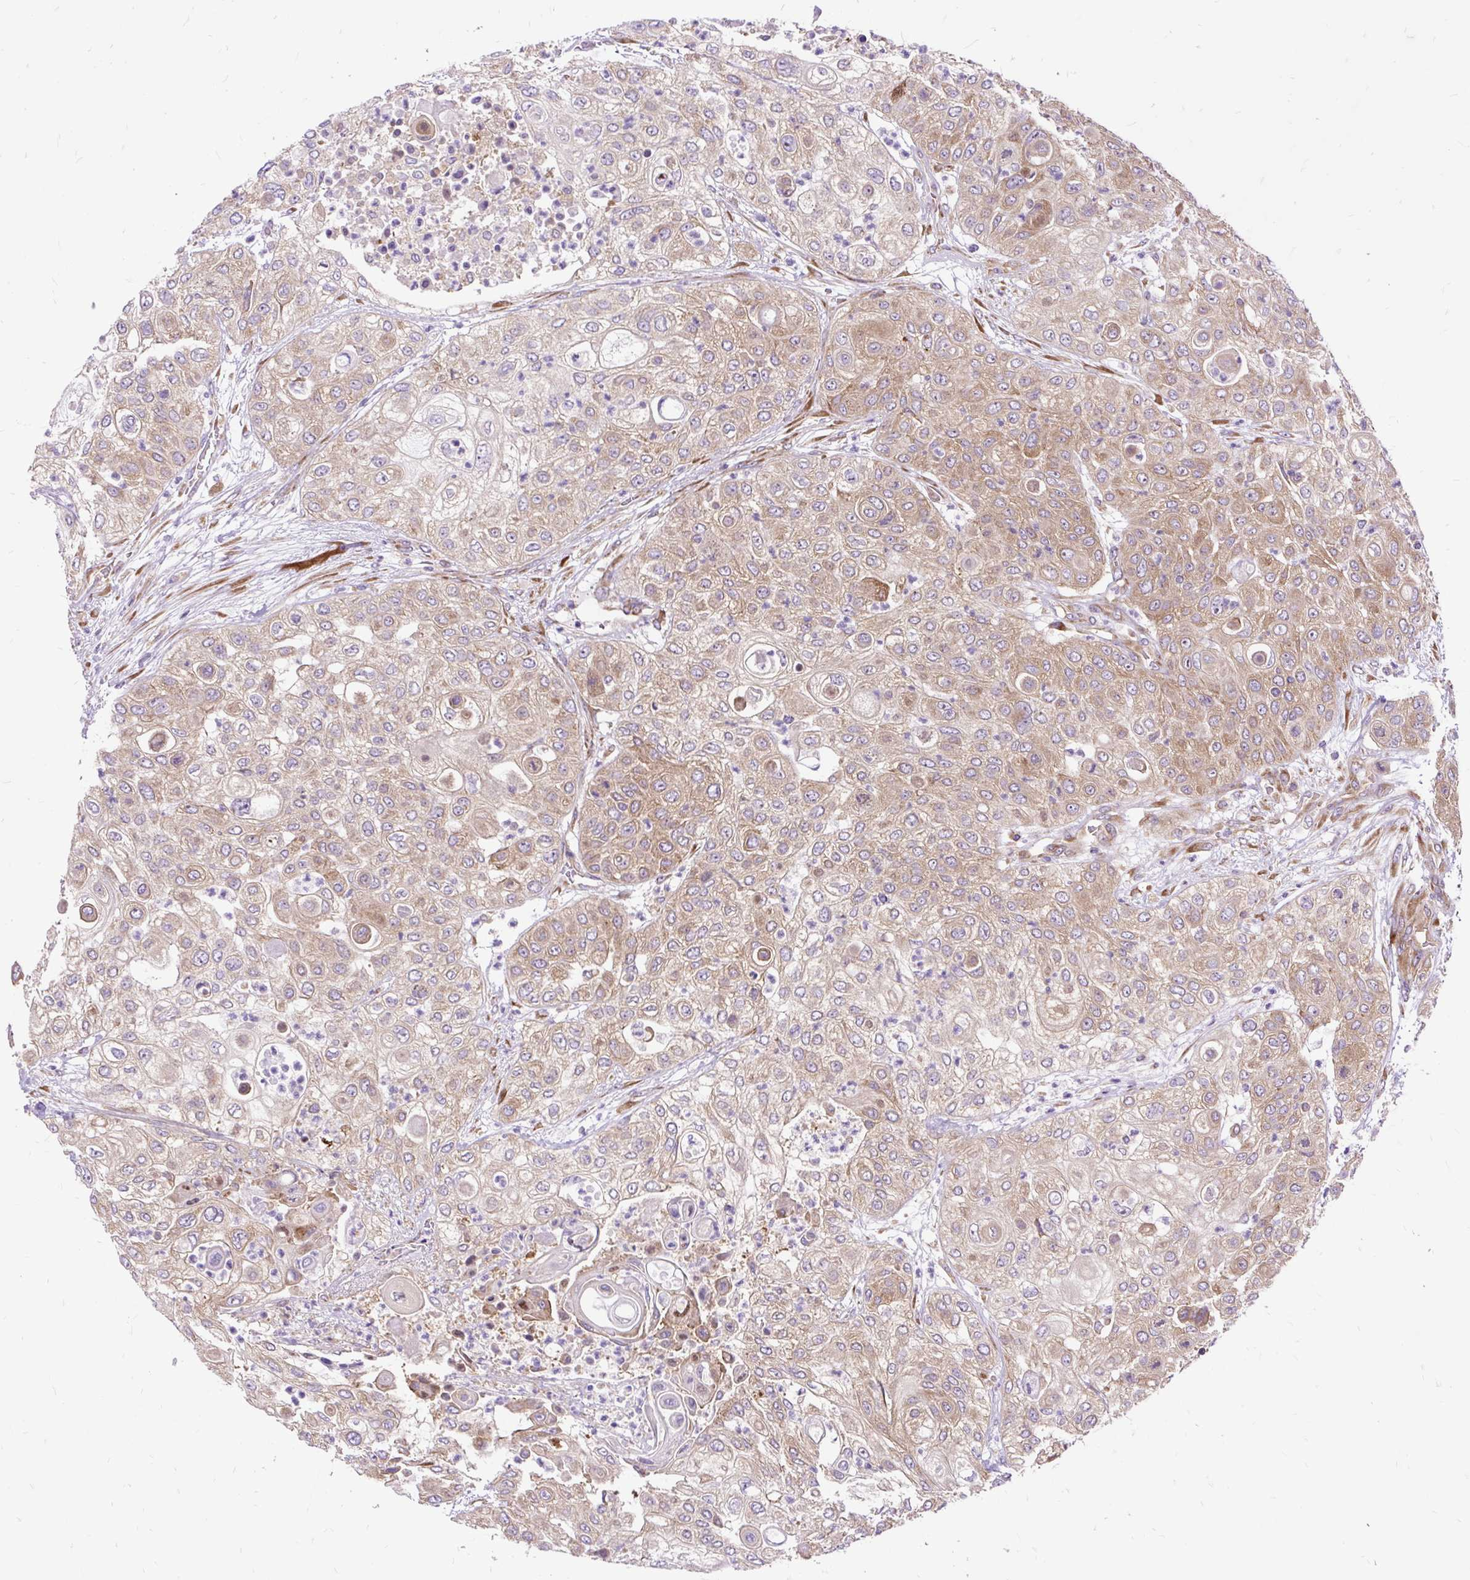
{"staining": {"intensity": "moderate", "quantity": ">75%", "location": "cytoplasmic/membranous"}, "tissue": "urothelial cancer", "cell_type": "Tumor cells", "image_type": "cancer", "snomed": [{"axis": "morphology", "description": "Urothelial carcinoma, High grade"}, {"axis": "topography", "description": "Urinary bladder"}], "caption": "Immunohistochemistry (IHC) of human urothelial carcinoma (high-grade) shows medium levels of moderate cytoplasmic/membranous positivity in approximately >75% of tumor cells.", "gene": "RPS5", "patient": {"sex": "female", "age": 79}}